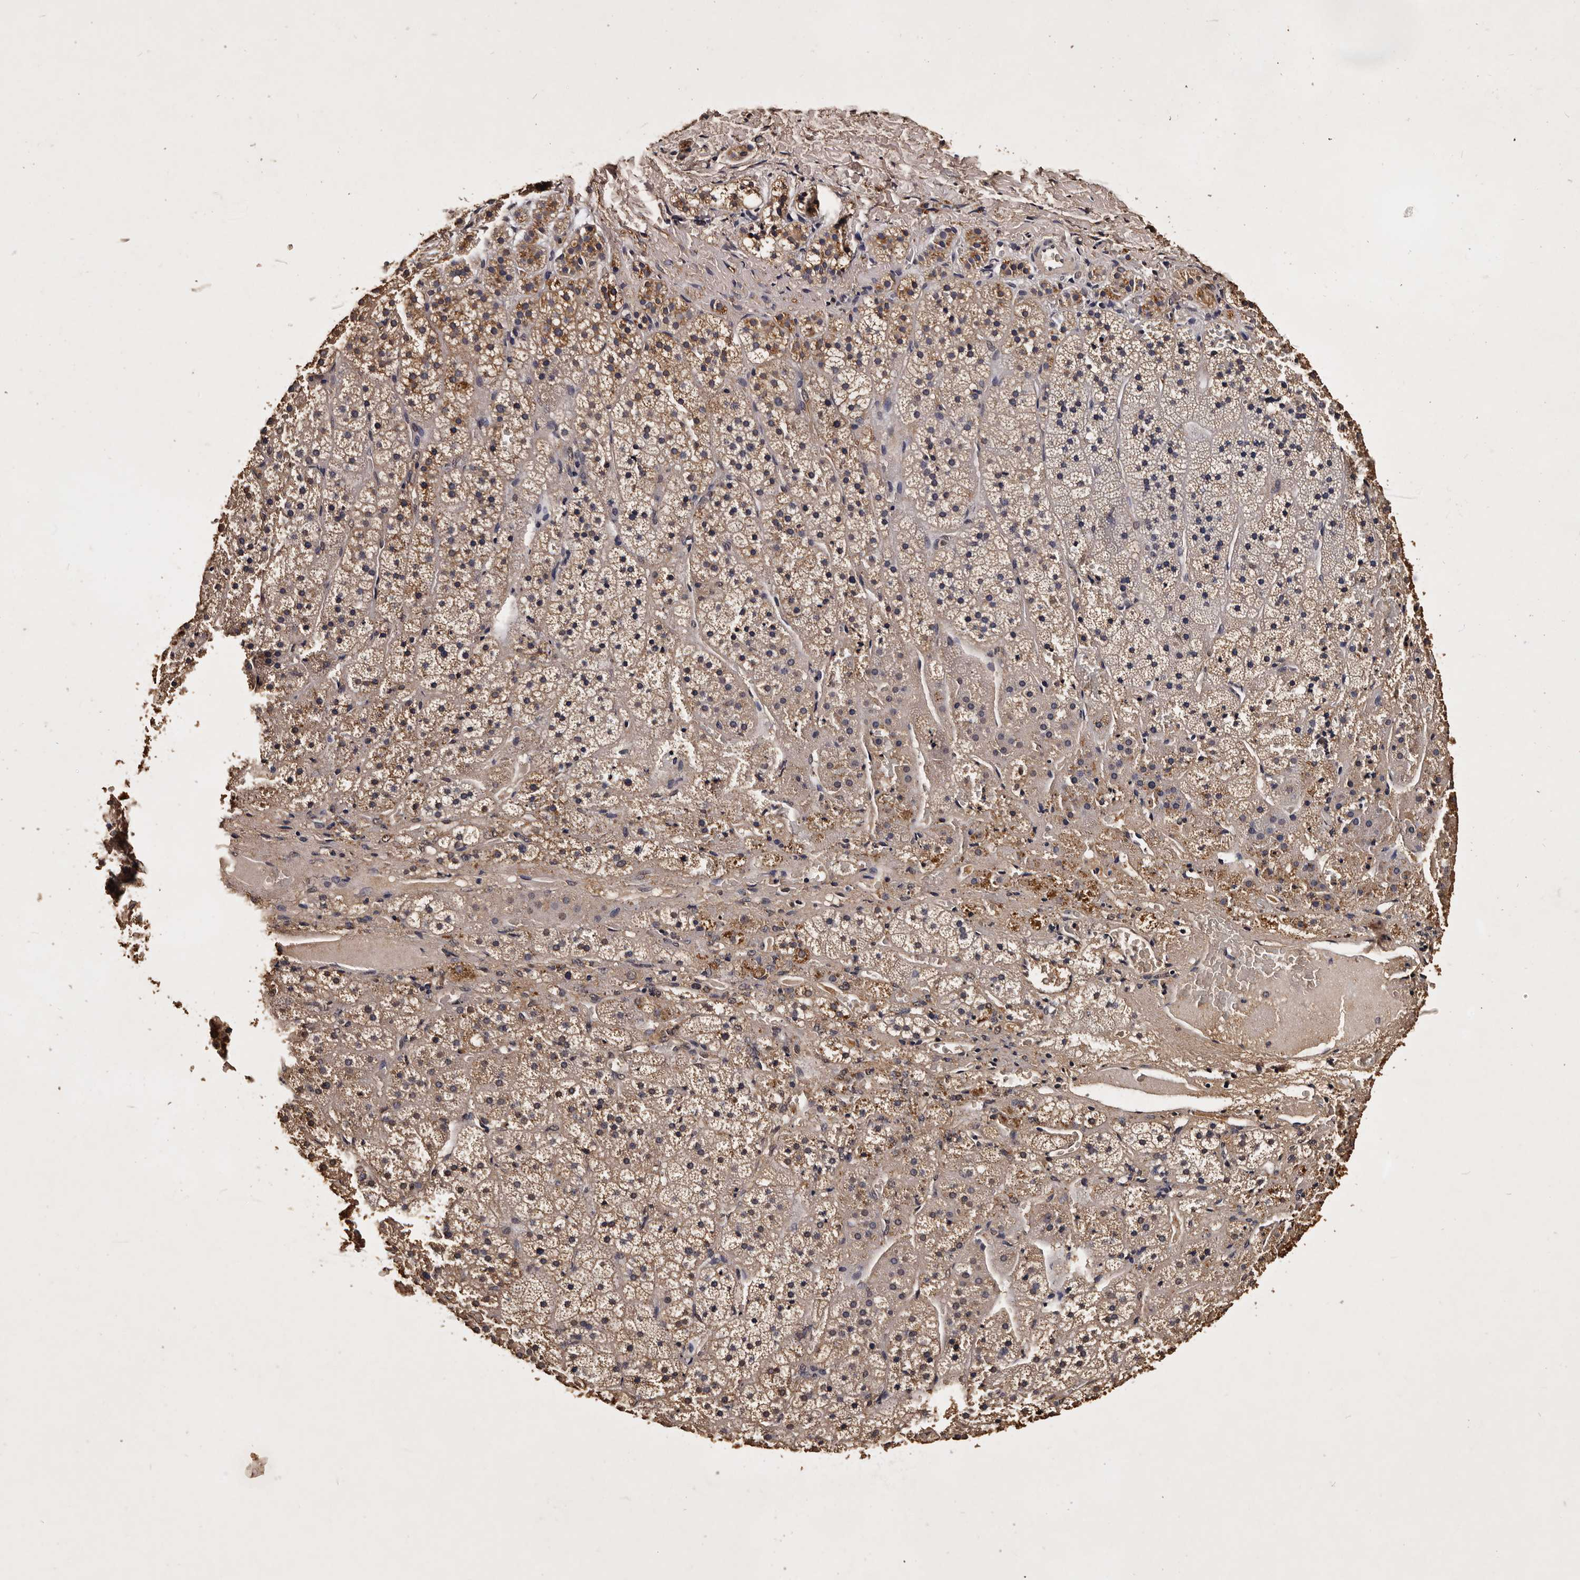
{"staining": {"intensity": "moderate", "quantity": "<25%", "location": "cytoplasmic/membranous"}, "tissue": "adrenal gland", "cell_type": "Glandular cells", "image_type": "normal", "snomed": [{"axis": "morphology", "description": "Normal tissue, NOS"}, {"axis": "topography", "description": "Adrenal gland"}], "caption": "Immunohistochemical staining of benign human adrenal gland reveals <25% levels of moderate cytoplasmic/membranous protein staining in about <25% of glandular cells. The staining was performed using DAB (3,3'-diaminobenzidine), with brown indicating positive protein expression. Nuclei are stained blue with hematoxylin.", "gene": "PARS2", "patient": {"sex": "female", "age": 44}}